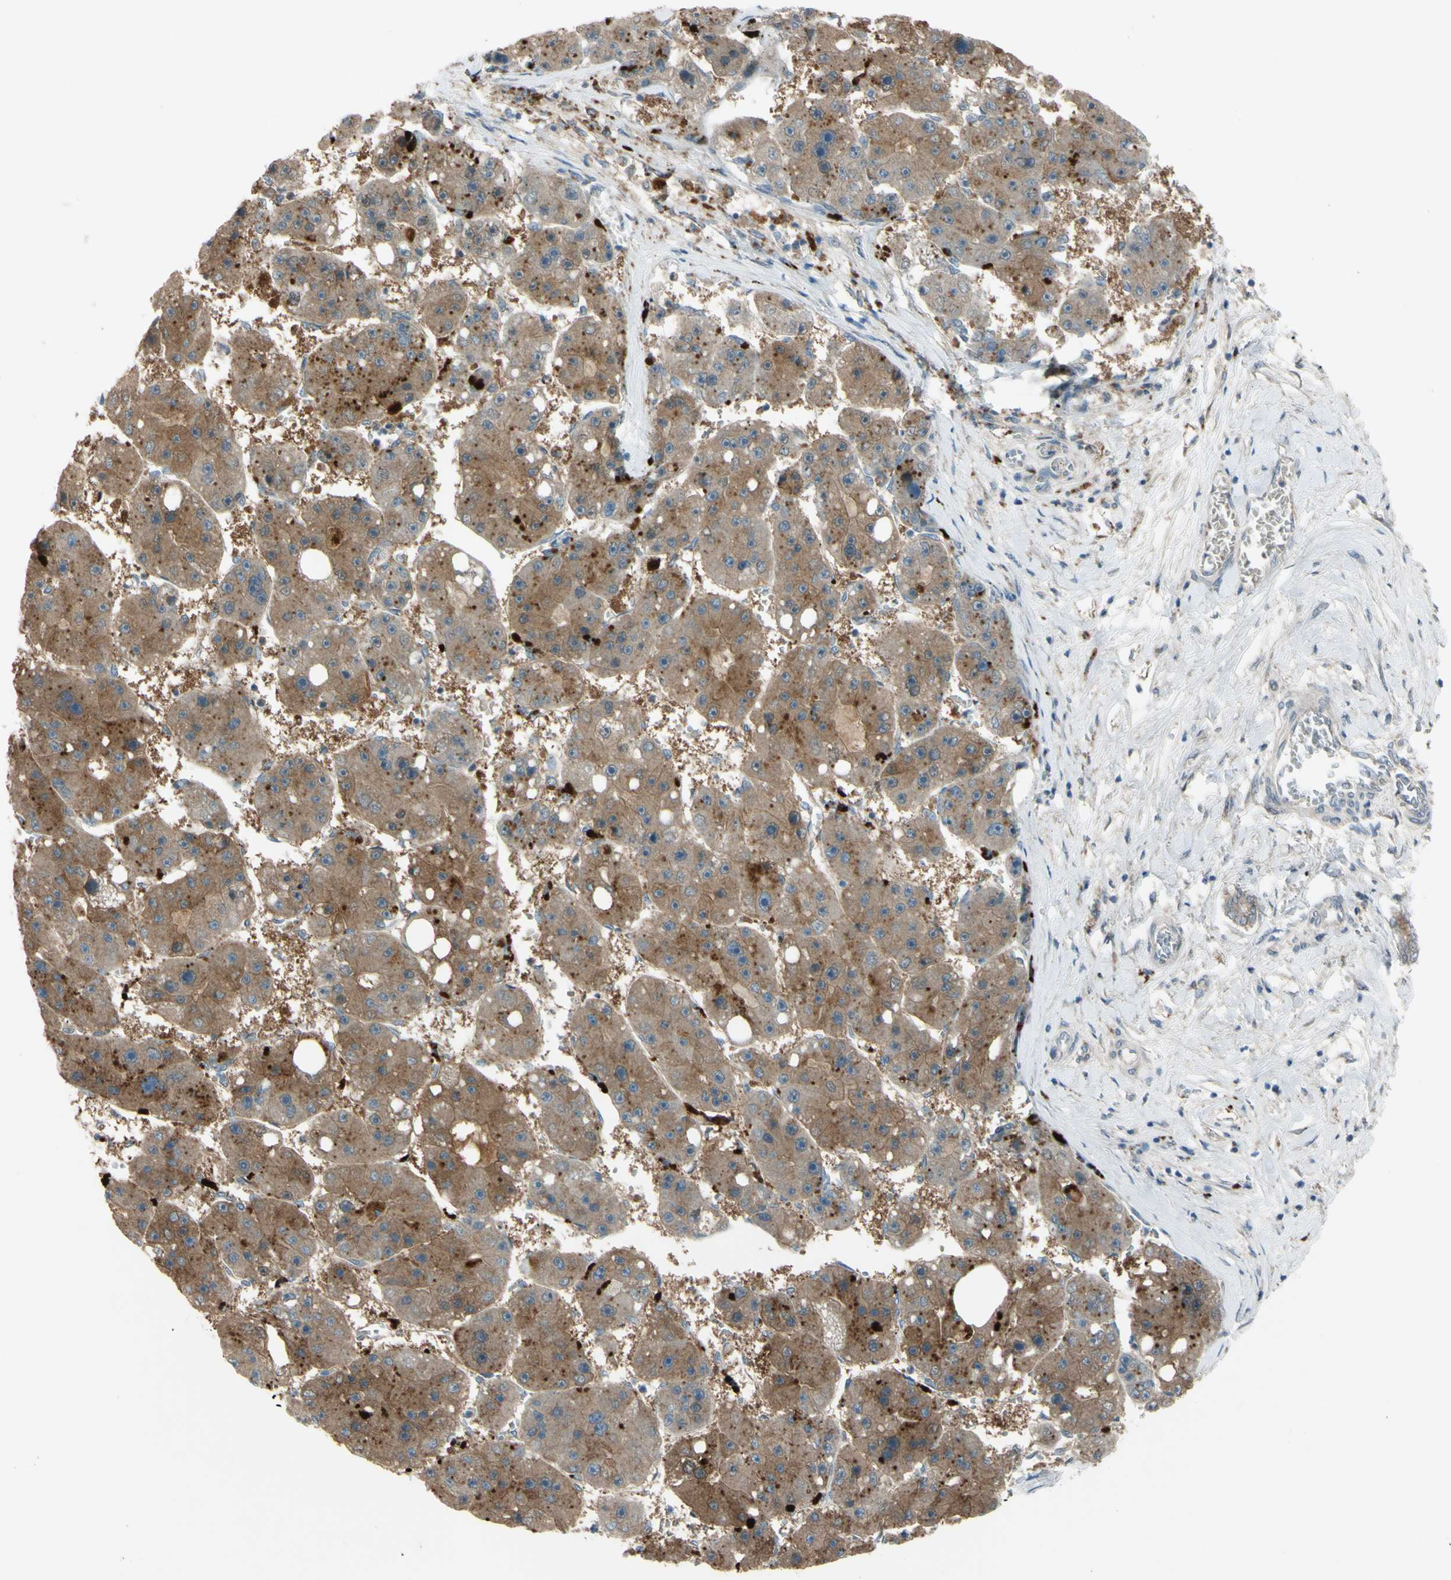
{"staining": {"intensity": "moderate", "quantity": ">75%", "location": "cytoplasmic/membranous"}, "tissue": "liver cancer", "cell_type": "Tumor cells", "image_type": "cancer", "snomed": [{"axis": "morphology", "description": "Carcinoma, Hepatocellular, NOS"}, {"axis": "topography", "description": "Liver"}], "caption": "Immunohistochemical staining of human liver cancer (hepatocellular carcinoma) reveals medium levels of moderate cytoplasmic/membranous protein positivity in approximately >75% of tumor cells. Nuclei are stained in blue.", "gene": "AFP", "patient": {"sex": "female", "age": 61}}